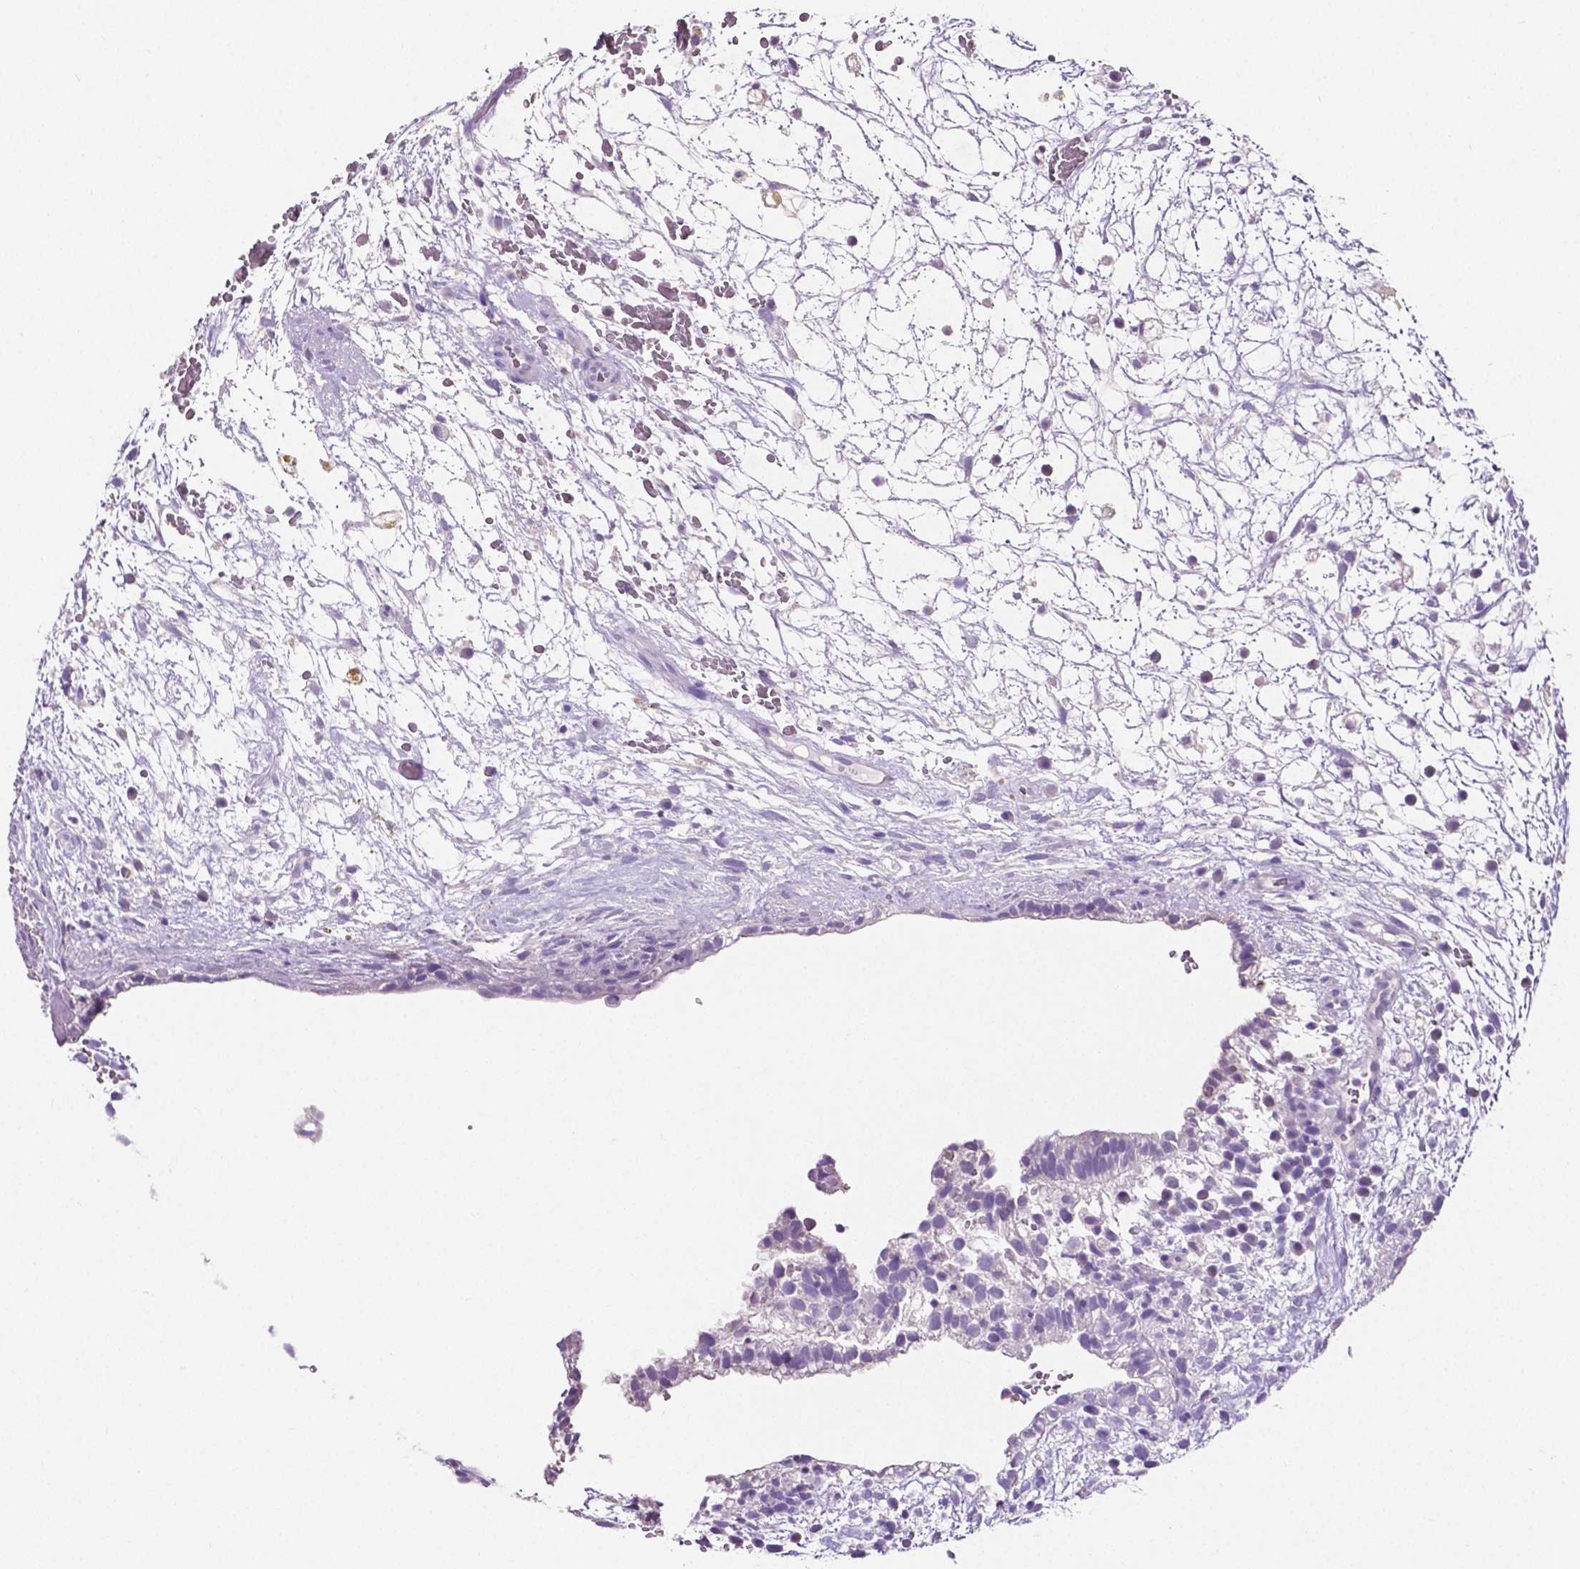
{"staining": {"intensity": "negative", "quantity": "none", "location": "none"}, "tissue": "testis cancer", "cell_type": "Tumor cells", "image_type": "cancer", "snomed": [{"axis": "morphology", "description": "Normal tissue, NOS"}, {"axis": "morphology", "description": "Carcinoma, Embryonal, NOS"}, {"axis": "topography", "description": "Testis"}], "caption": "Histopathology image shows no protein positivity in tumor cells of testis embryonal carcinoma tissue. The staining is performed using DAB brown chromogen with nuclei counter-stained in using hematoxylin.", "gene": "SLC22A2", "patient": {"sex": "male", "age": 32}}